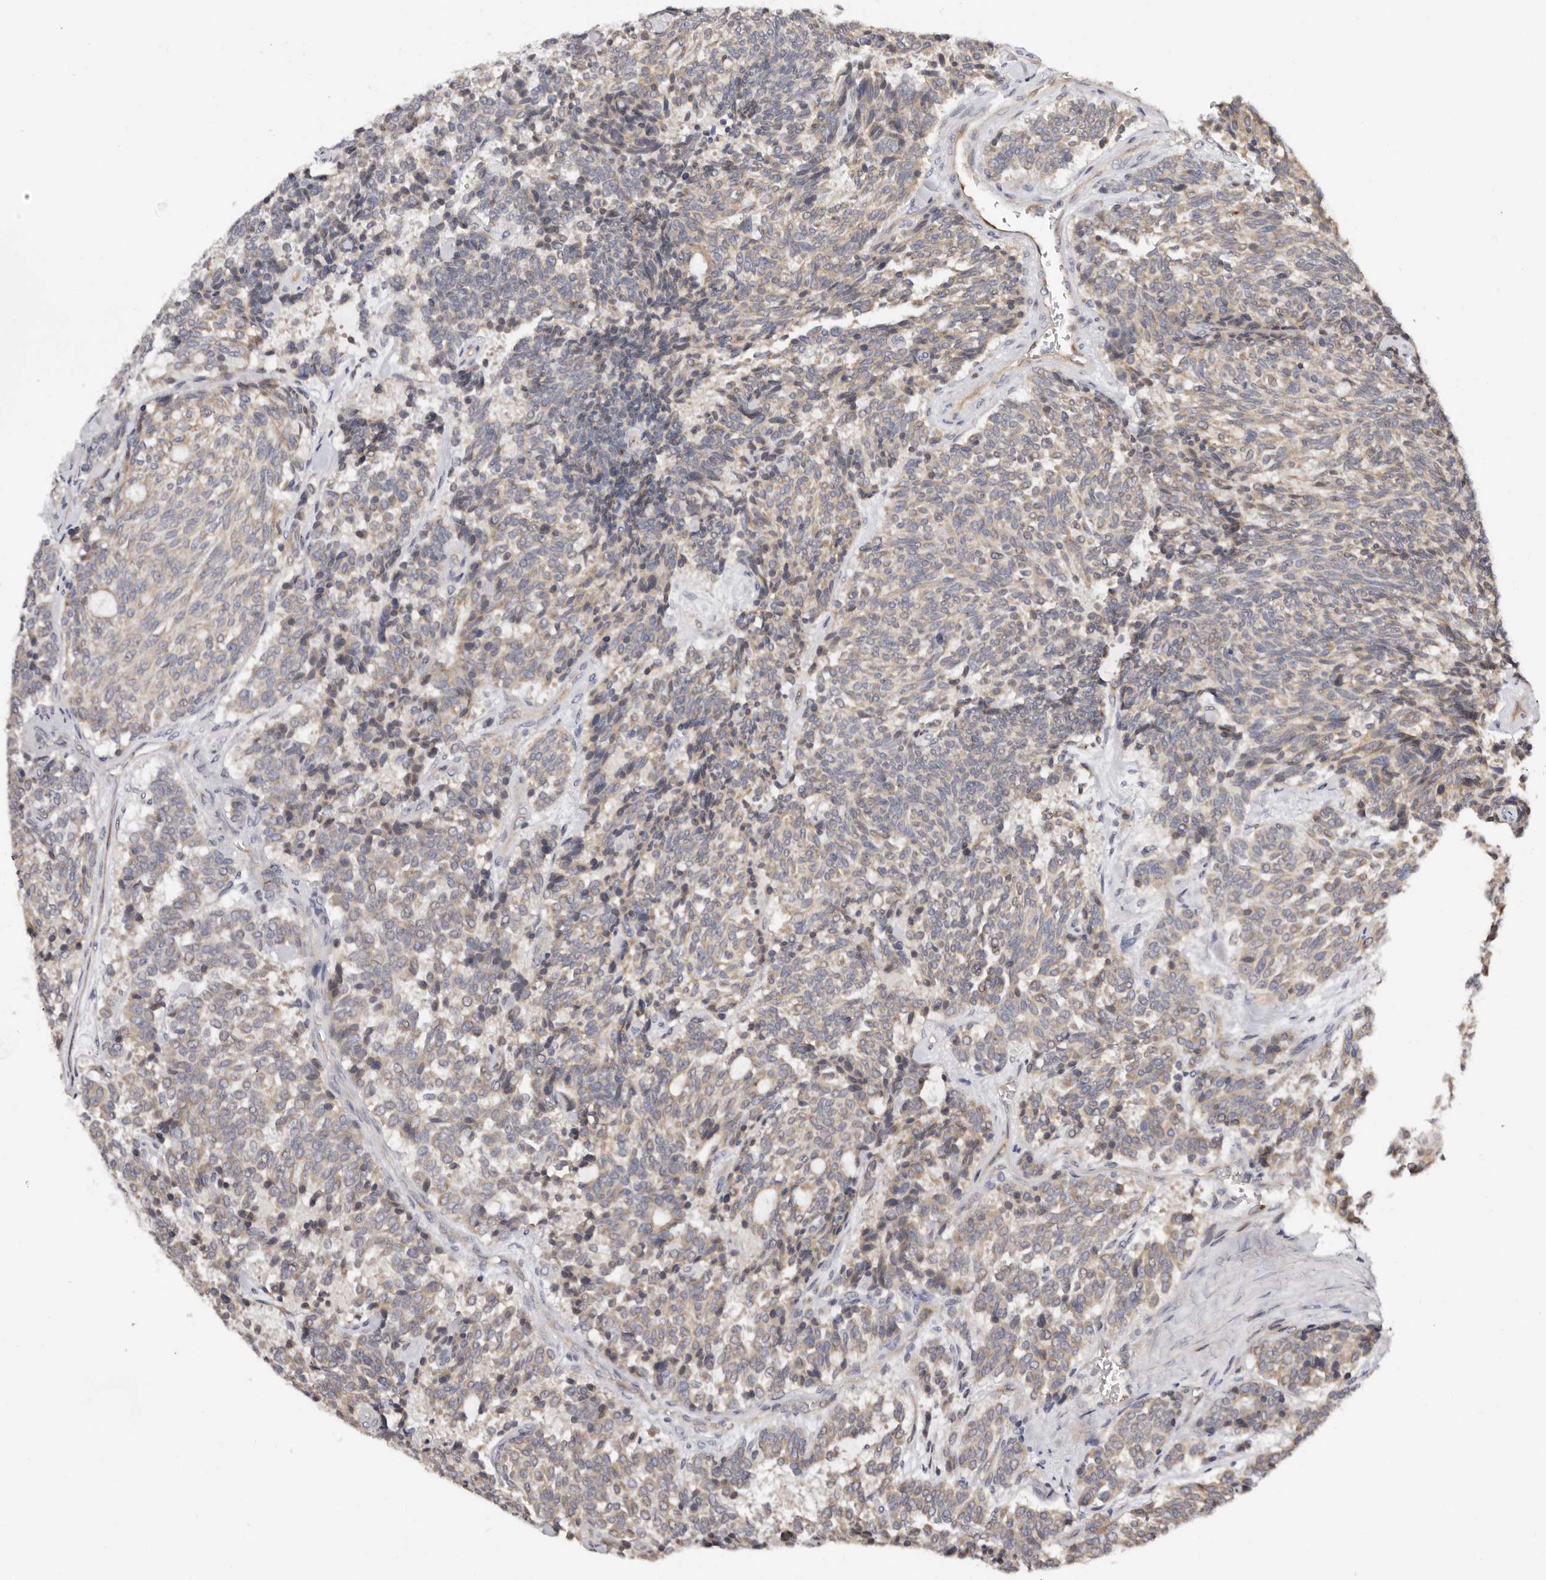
{"staining": {"intensity": "weak", "quantity": "<25%", "location": "cytoplasmic/membranous"}, "tissue": "carcinoid", "cell_type": "Tumor cells", "image_type": "cancer", "snomed": [{"axis": "morphology", "description": "Carcinoid, malignant, NOS"}, {"axis": "topography", "description": "Pancreas"}], "caption": "IHC micrograph of carcinoid stained for a protein (brown), which displays no positivity in tumor cells.", "gene": "DACT2", "patient": {"sex": "female", "age": 54}}